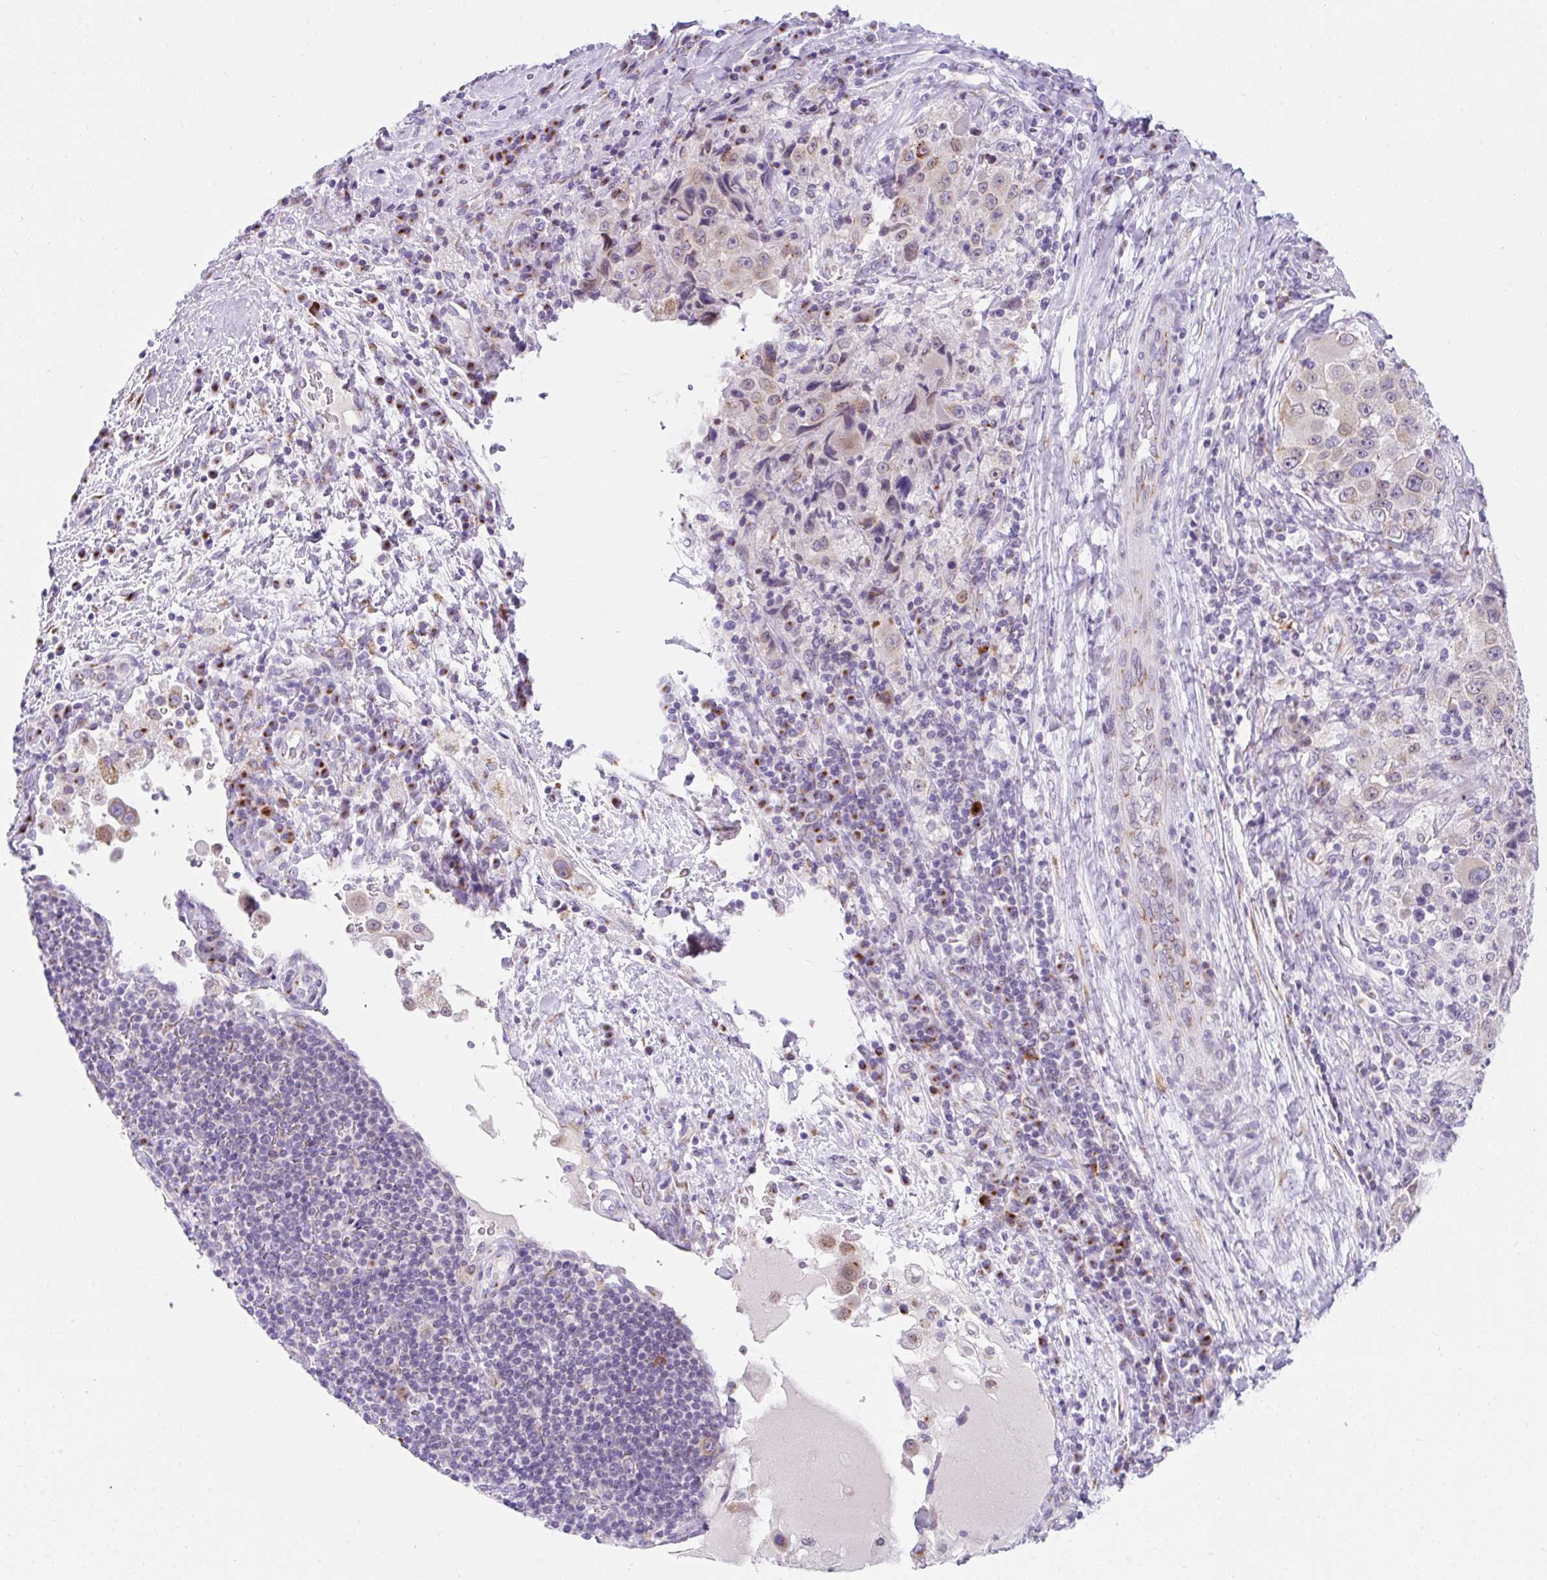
{"staining": {"intensity": "moderate", "quantity": "25%-75%", "location": "cytoplasmic/membranous"}, "tissue": "melanoma", "cell_type": "Tumor cells", "image_type": "cancer", "snomed": [{"axis": "morphology", "description": "Malignant melanoma, Metastatic site"}, {"axis": "topography", "description": "Lymph node"}], "caption": "Immunohistochemistry (IHC) photomicrograph of malignant melanoma (metastatic site) stained for a protein (brown), which exhibits medium levels of moderate cytoplasmic/membranous expression in approximately 25%-75% of tumor cells.", "gene": "GOLGA8A", "patient": {"sex": "male", "age": 62}}